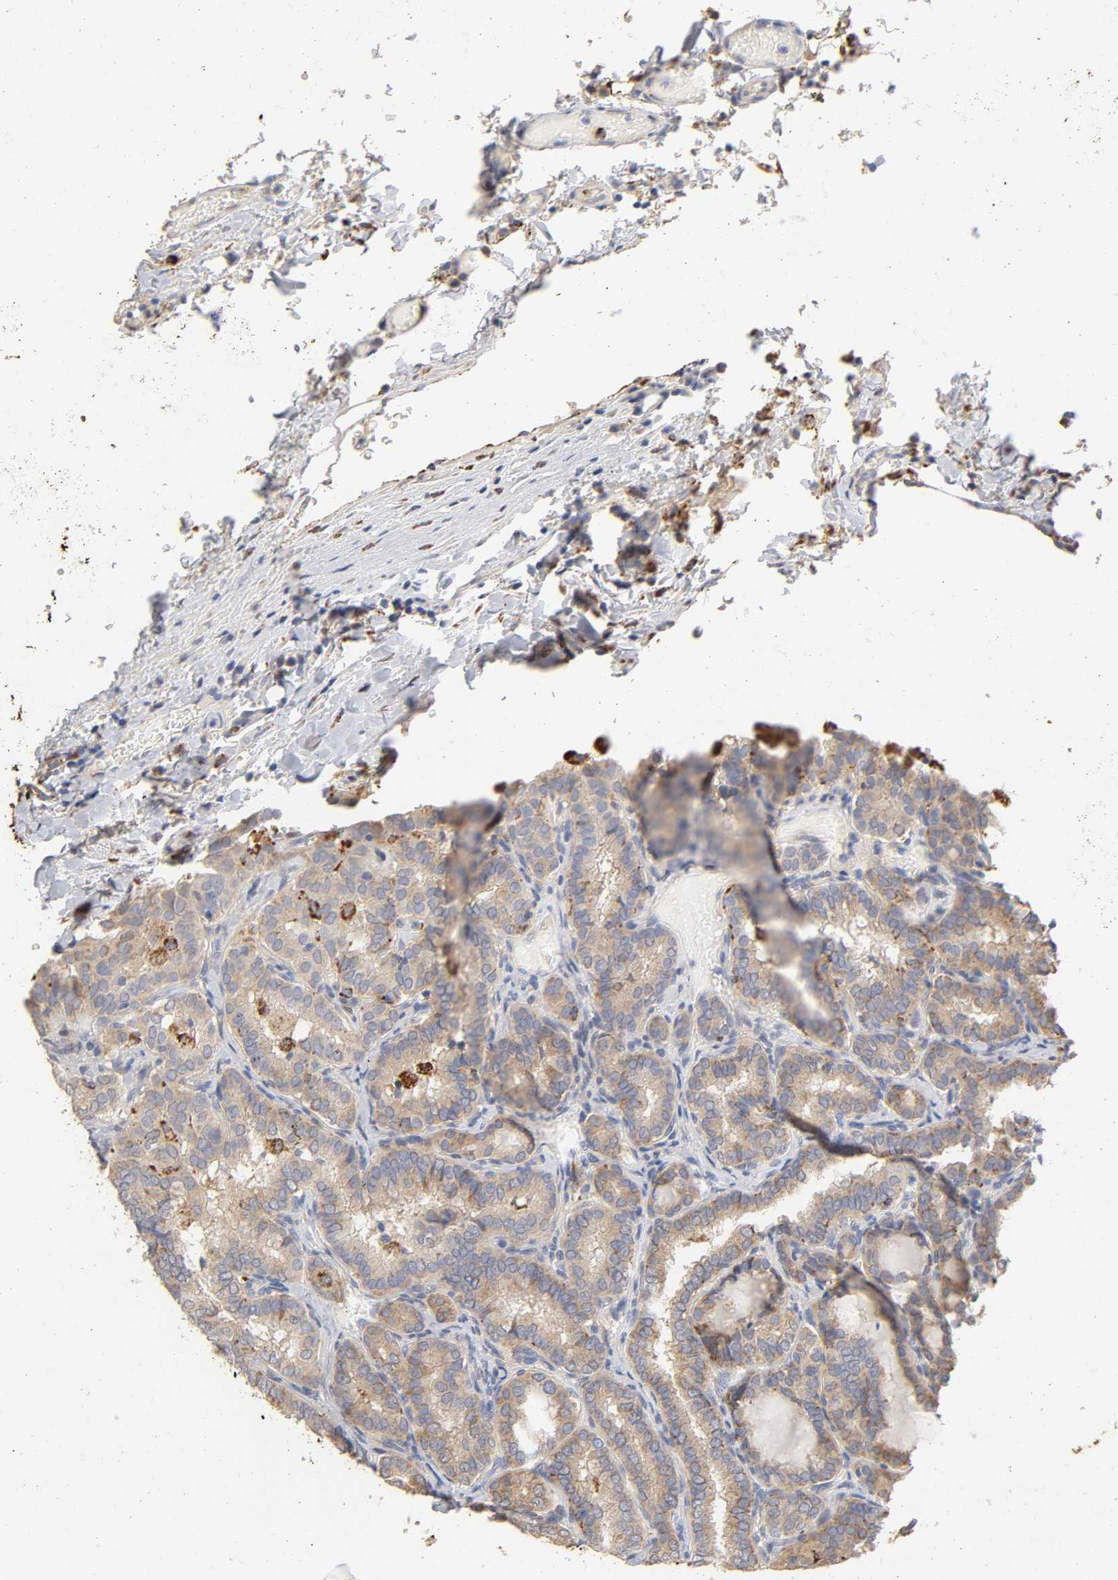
{"staining": {"intensity": "moderate", "quantity": ">75%", "location": "cytoplasmic/membranous"}, "tissue": "thyroid cancer", "cell_type": "Tumor cells", "image_type": "cancer", "snomed": [{"axis": "morphology", "description": "Papillary adenocarcinoma, NOS"}, {"axis": "topography", "description": "Thyroid gland"}], "caption": "Immunohistochemistry (DAB (3,3'-diaminobenzidine)) staining of human thyroid cancer demonstrates moderate cytoplasmic/membranous protein staining in approximately >75% of tumor cells.", "gene": "ISG15", "patient": {"sex": "female", "age": 30}}